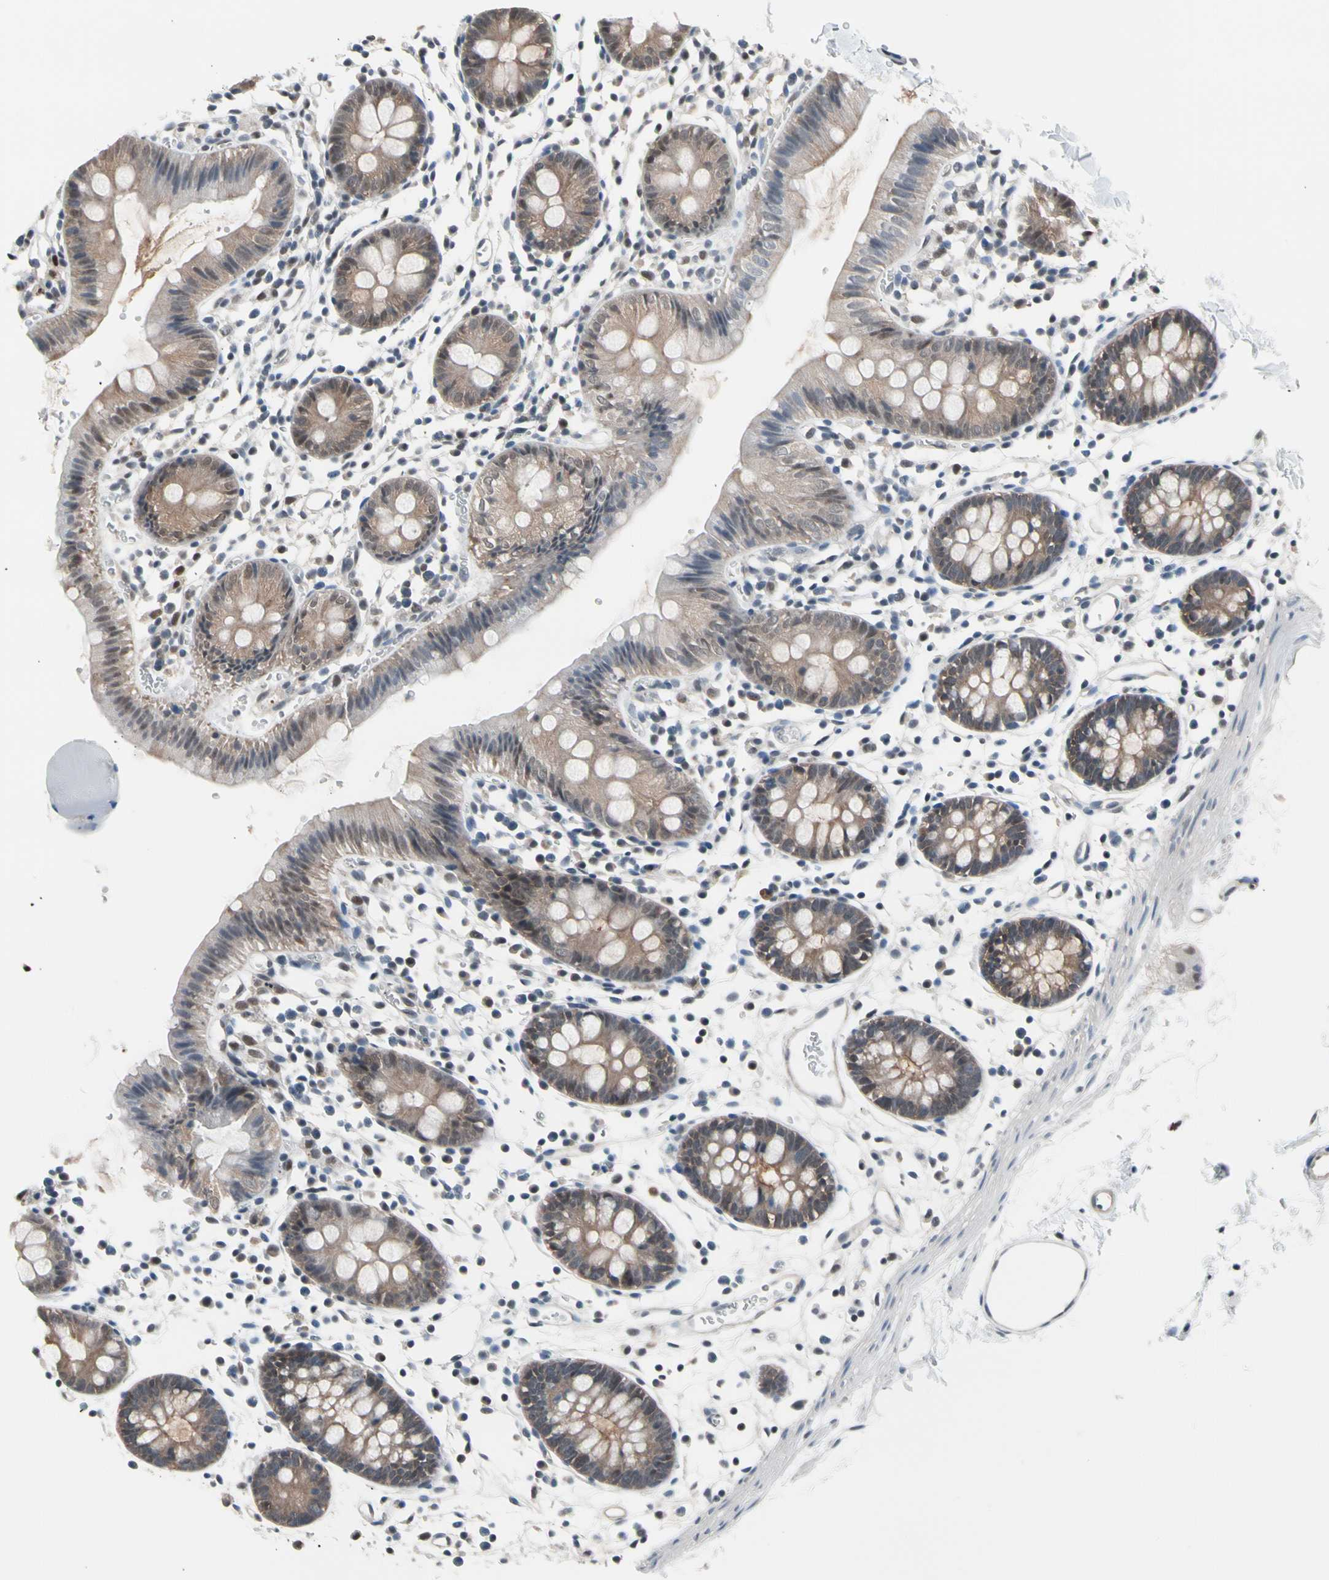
{"staining": {"intensity": "weak", "quantity": "25%-75%", "location": "cytoplasmic/membranous,nuclear"}, "tissue": "colon", "cell_type": "Endothelial cells", "image_type": "normal", "snomed": [{"axis": "morphology", "description": "Normal tissue, NOS"}, {"axis": "topography", "description": "Colon"}], "caption": "This is a micrograph of immunohistochemistry (IHC) staining of unremarkable colon, which shows weak positivity in the cytoplasmic/membranous,nuclear of endothelial cells.", "gene": "ENSG00000256646", "patient": {"sex": "male", "age": 14}}